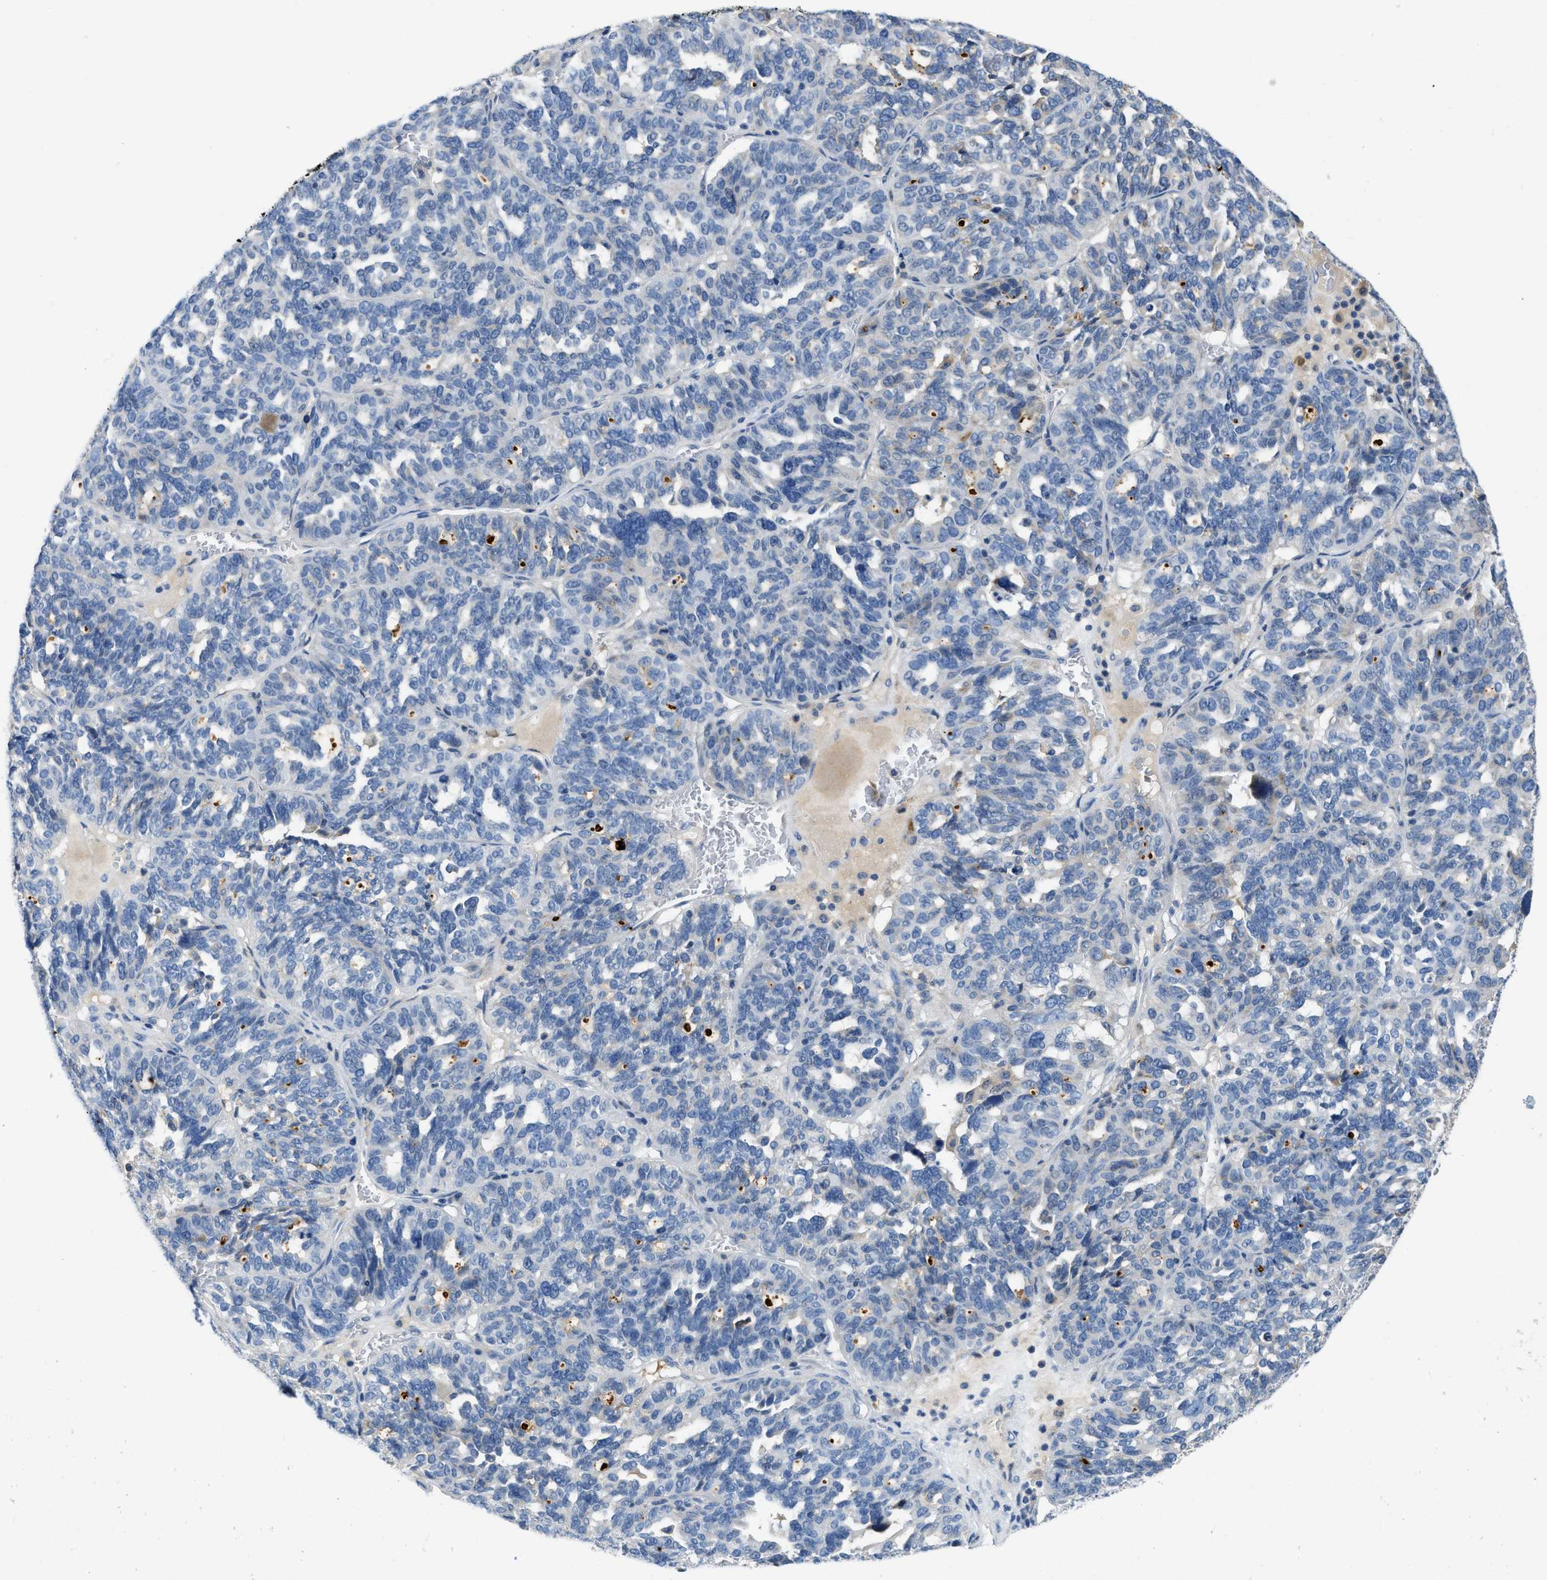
{"staining": {"intensity": "negative", "quantity": "none", "location": "none"}, "tissue": "ovarian cancer", "cell_type": "Tumor cells", "image_type": "cancer", "snomed": [{"axis": "morphology", "description": "Cystadenocarcinoma, serous, NOS"}, {"axis": "topography", "description": "Ovary"}], "caption": "Immunohistochemistry photomicrograph of neoplastic tissue: ovarian cancer stained with DAB (3,3'-diaminobenzidine) demonstrates no significant protein positivity in tumor cells.", "gene": "C1S", "patient": {"sex": "female", "age": 59}}